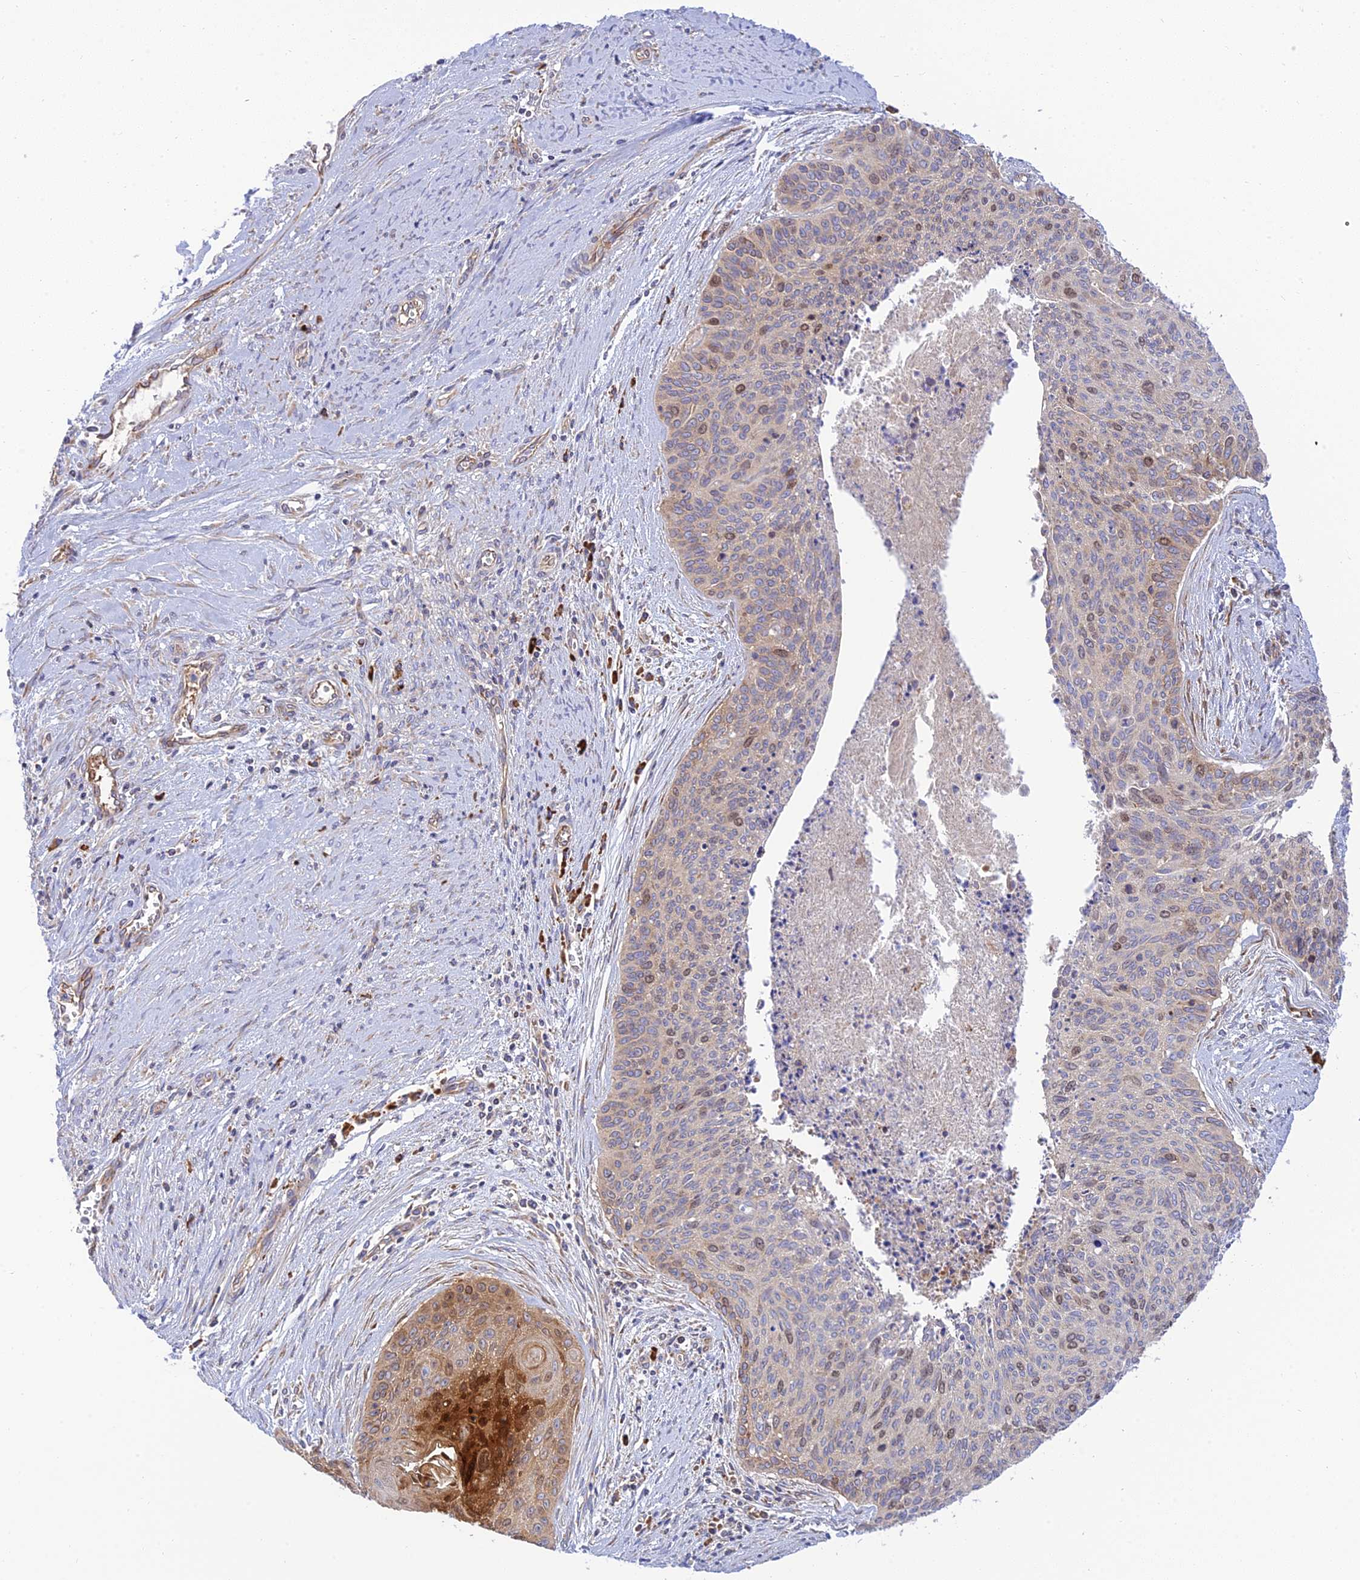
{"staining": {"intensity": "moderate", "quantity": "<25%", "location": "cytoplasmic/membranous,nuclear"}, "tissue": "cervical cancer", "cell_type": "Tumor cells", "image_type": "cancer", "snomed": [{"axis": "morphology", "description": "Squamous cell carcinoma, NOS"}, {"axis": "topography", "description": "Cervix"}], "caption": "Immunohistochemistry photomicrograph of cervical cancer stained for a protein (brown), which displays low levels of moderate cytoplasmic/membranous and nuclear expression in approximately <25% of tumor cells.", "gene": "PIMREG", "patient": {"sex": "female", "age": 55}}